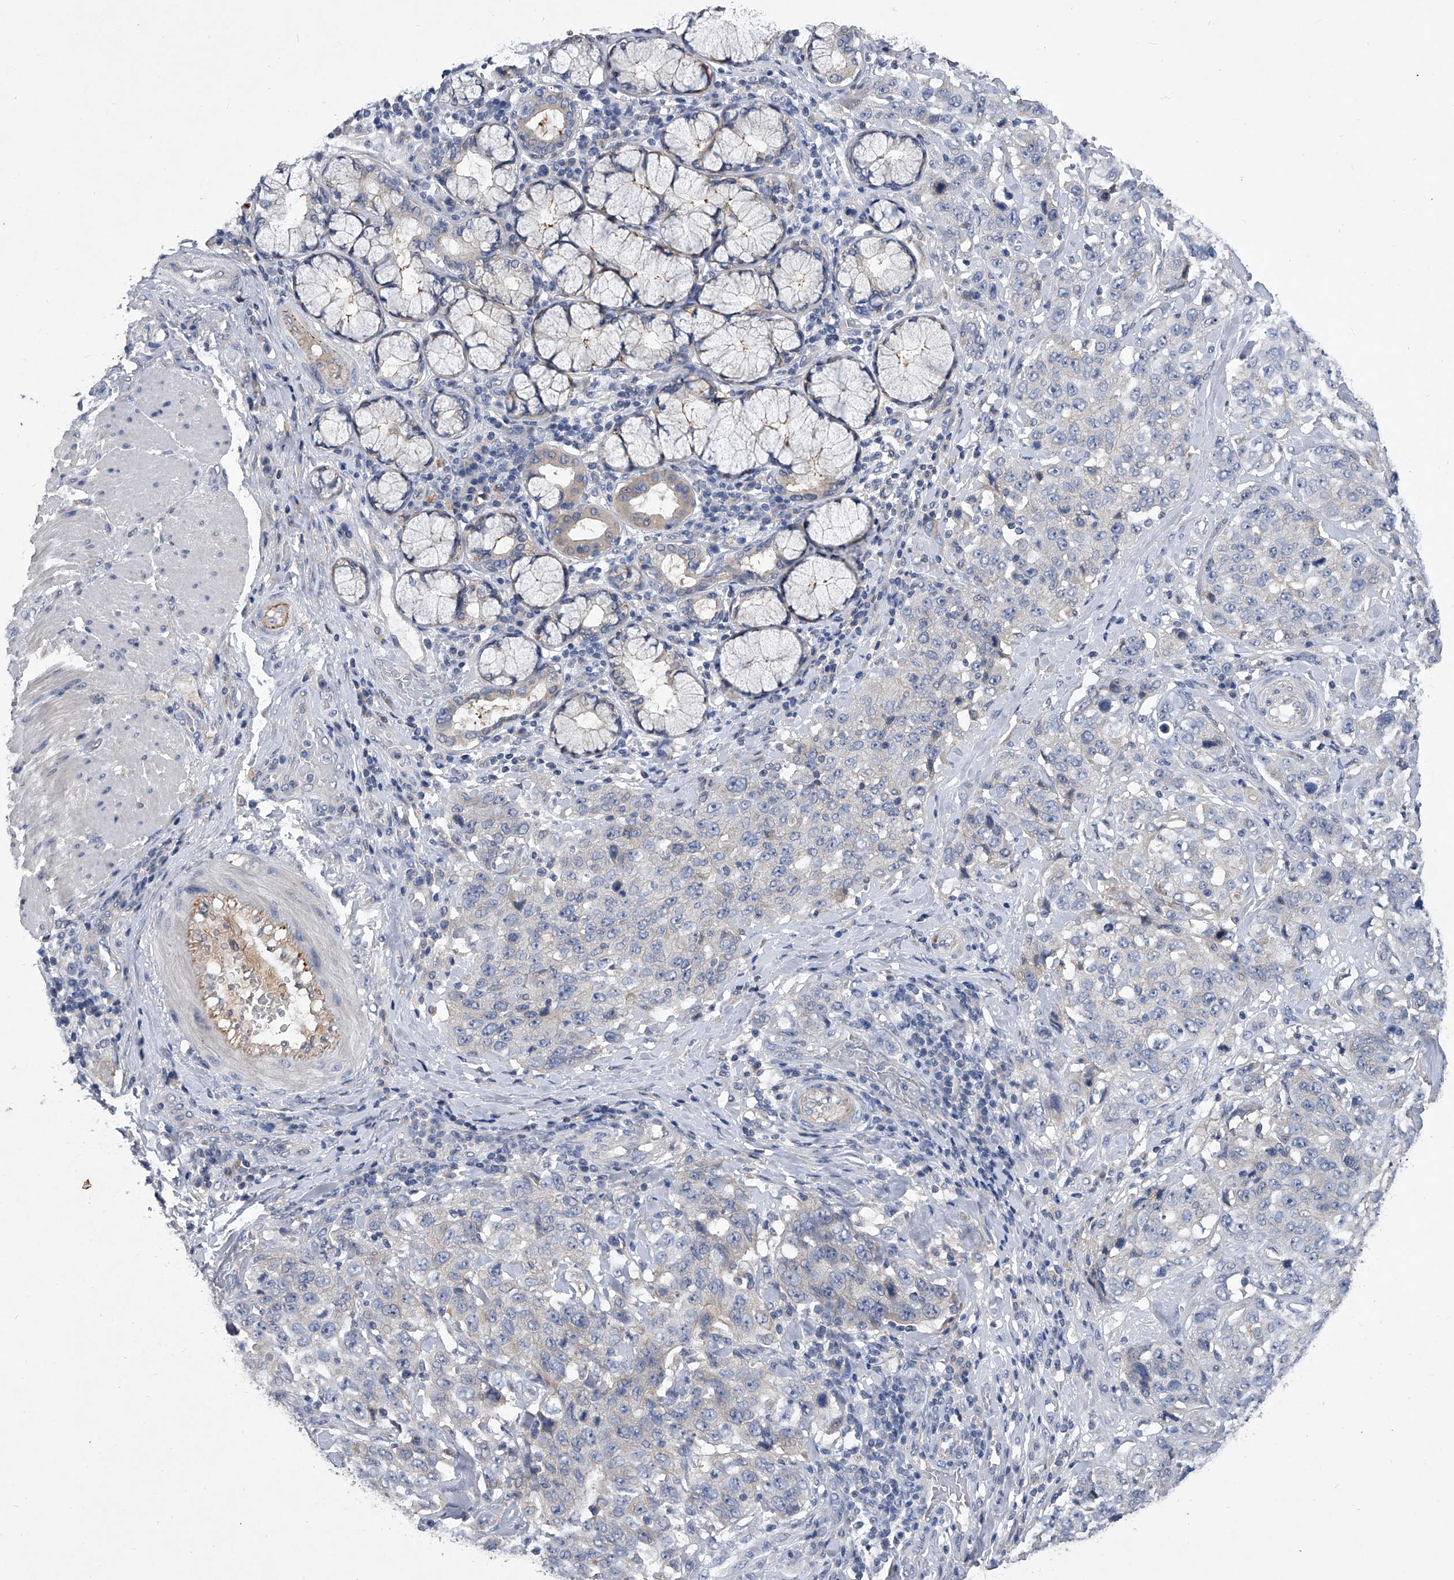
{"staining": {"intensity": "negative", "quantity": "none", "location": "none"}, "tissue": "stomach cancer", "cell_type": "Tumor cells", "image_type": "cancer", "snomed": [{"axis": "morphology", "description": "Adenocarcinoma, NOS"}, {"axis": "topography", "description": "Stomach"}], "caption": "The histopathology image reveals no significant staining in tumor cells of adenocarcinoma (stomach).", "gene": "C5", "patient": {"sex": "male", "age": 48}}